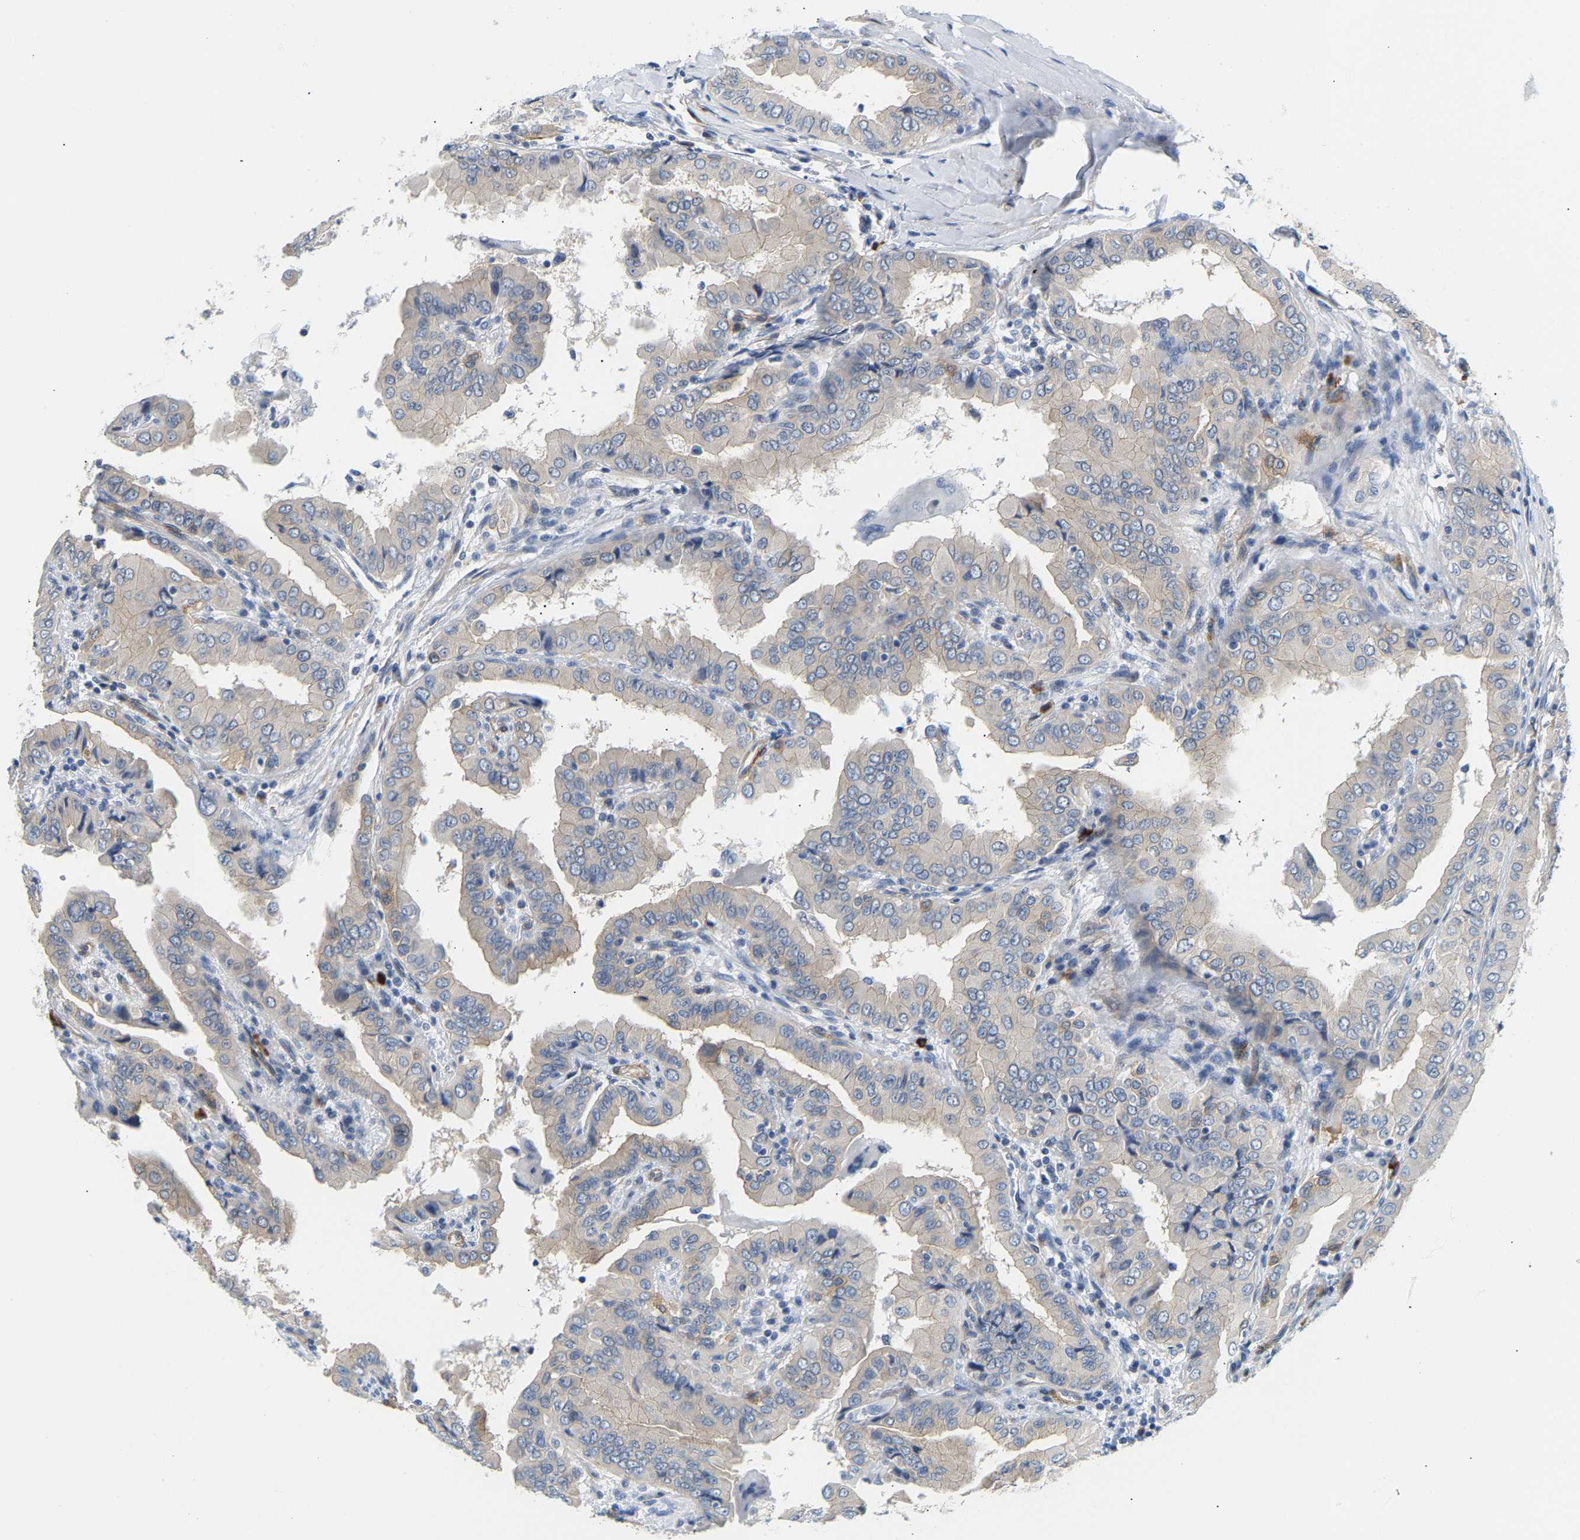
{"staining": {"intensity": "negative", "quantity": "none", "location": "none"}, "tissue": "thyroid cancer", "cell_type": "Tumor cells", "image_type": "cancer", "snomed": [{"axis": "morphology", "description": "Papillary adenocarcinoma, NOS"}, {"axis": "topography", "description": "Thyroid gland"}], "caption": "Thyroid cancer was stained to show a protein in brown. There is no significant expression in tumor cells.", "gene": "PAWR", "patient": {"sex": "male", "age": 33}}